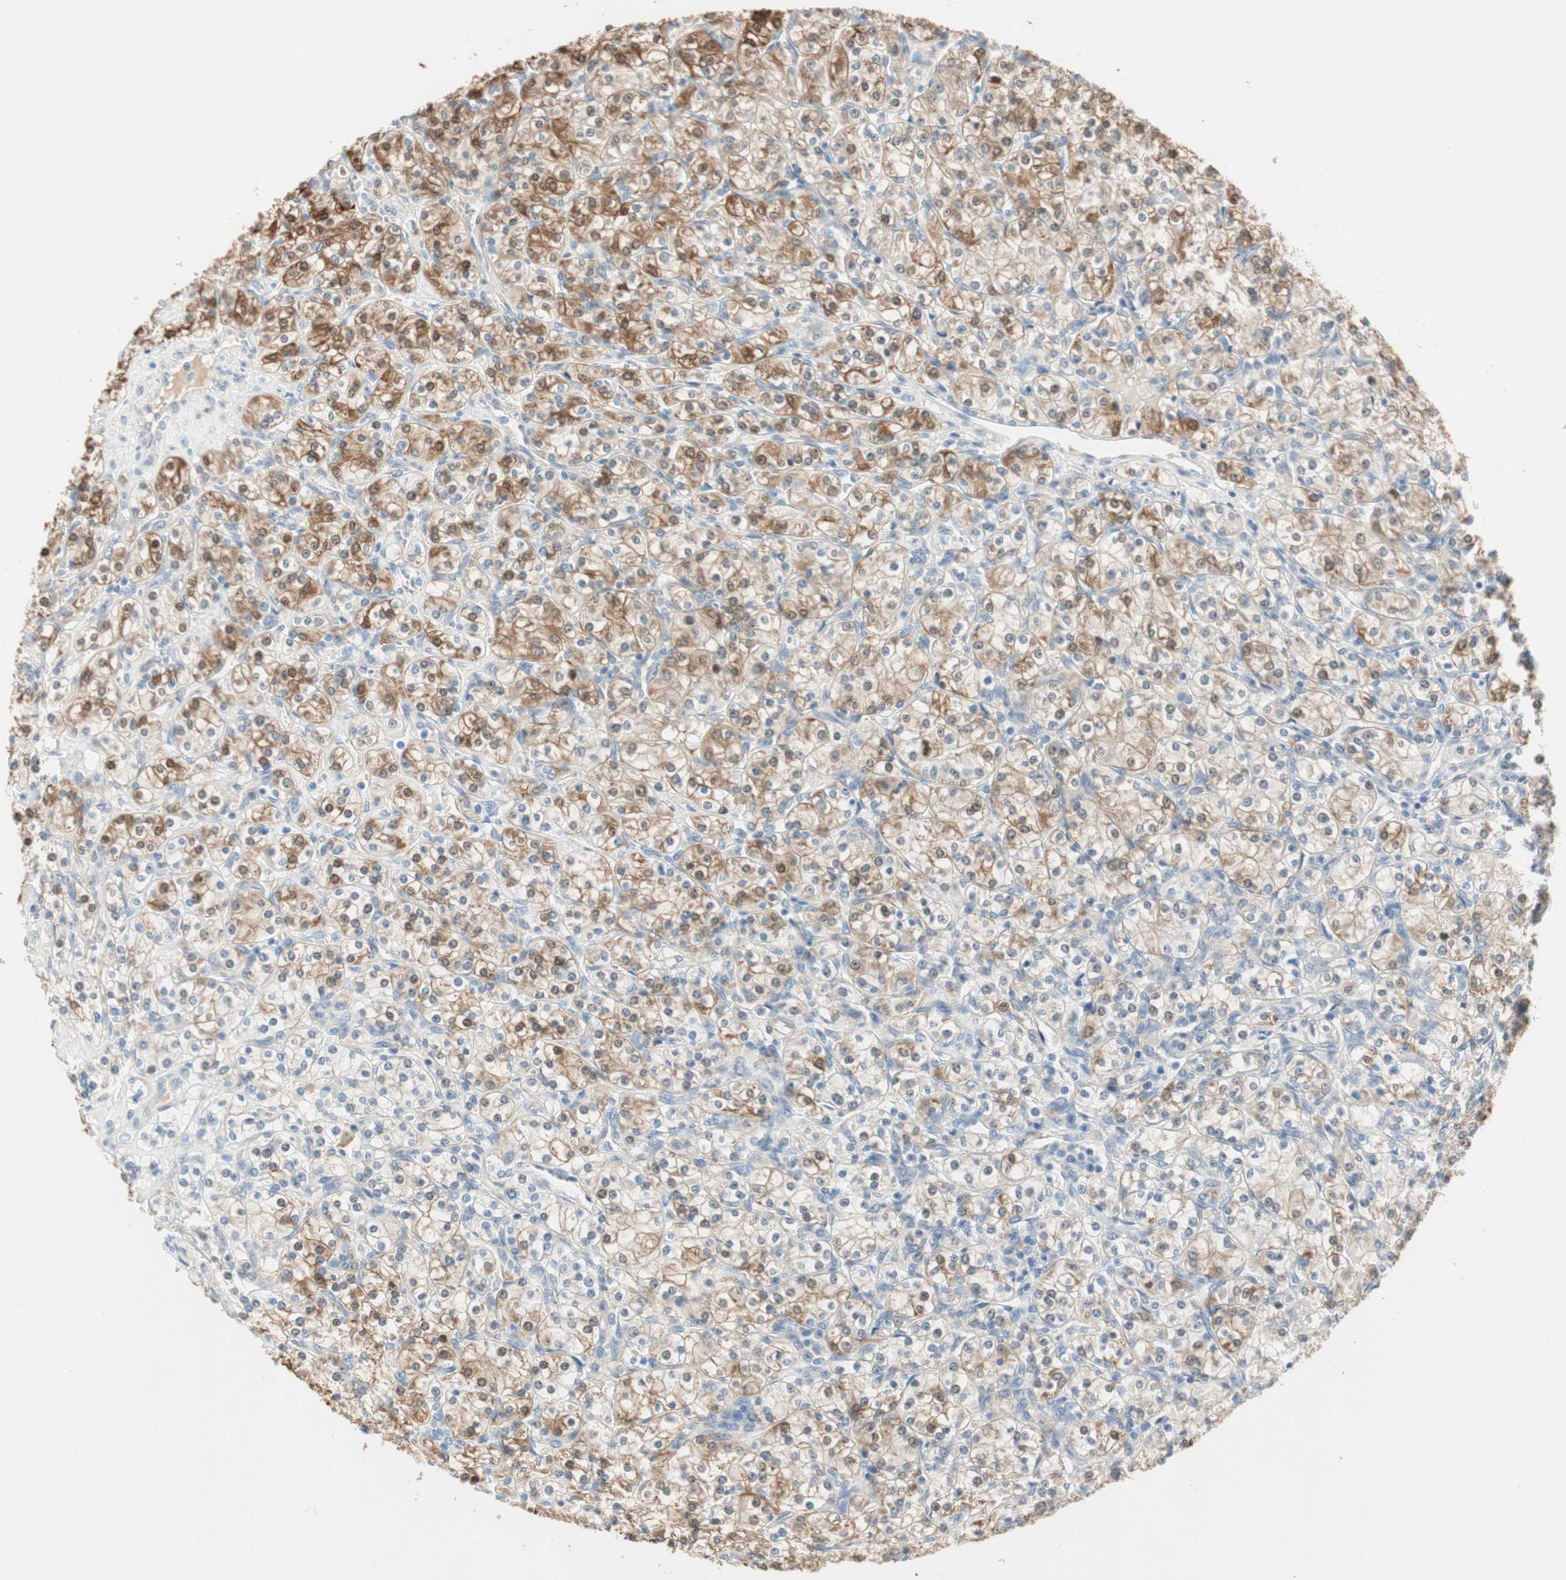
{"staining": {"intensity": "moderate", "quantity": "25%-75%", "location": "cytoplasmic/membranous,nuclear"}, "tissue": "renal cancer", "cell_type": "Tumor cells", "image_type": "cancer", "snomed": [{"axis": "morphology", "description": "Adenocarcinoma, NOS"}, {"axis": "topography", "description": "Kidney"}], "caption": "Protein staining demonstrates moderate cytoplasmic/membranous and nuclear positivity in approximately 25%-75% of tumor cells in renal adenocarcinoma.", "gene": "CDK3", "patient": {"sex": "male", "age": 77}}